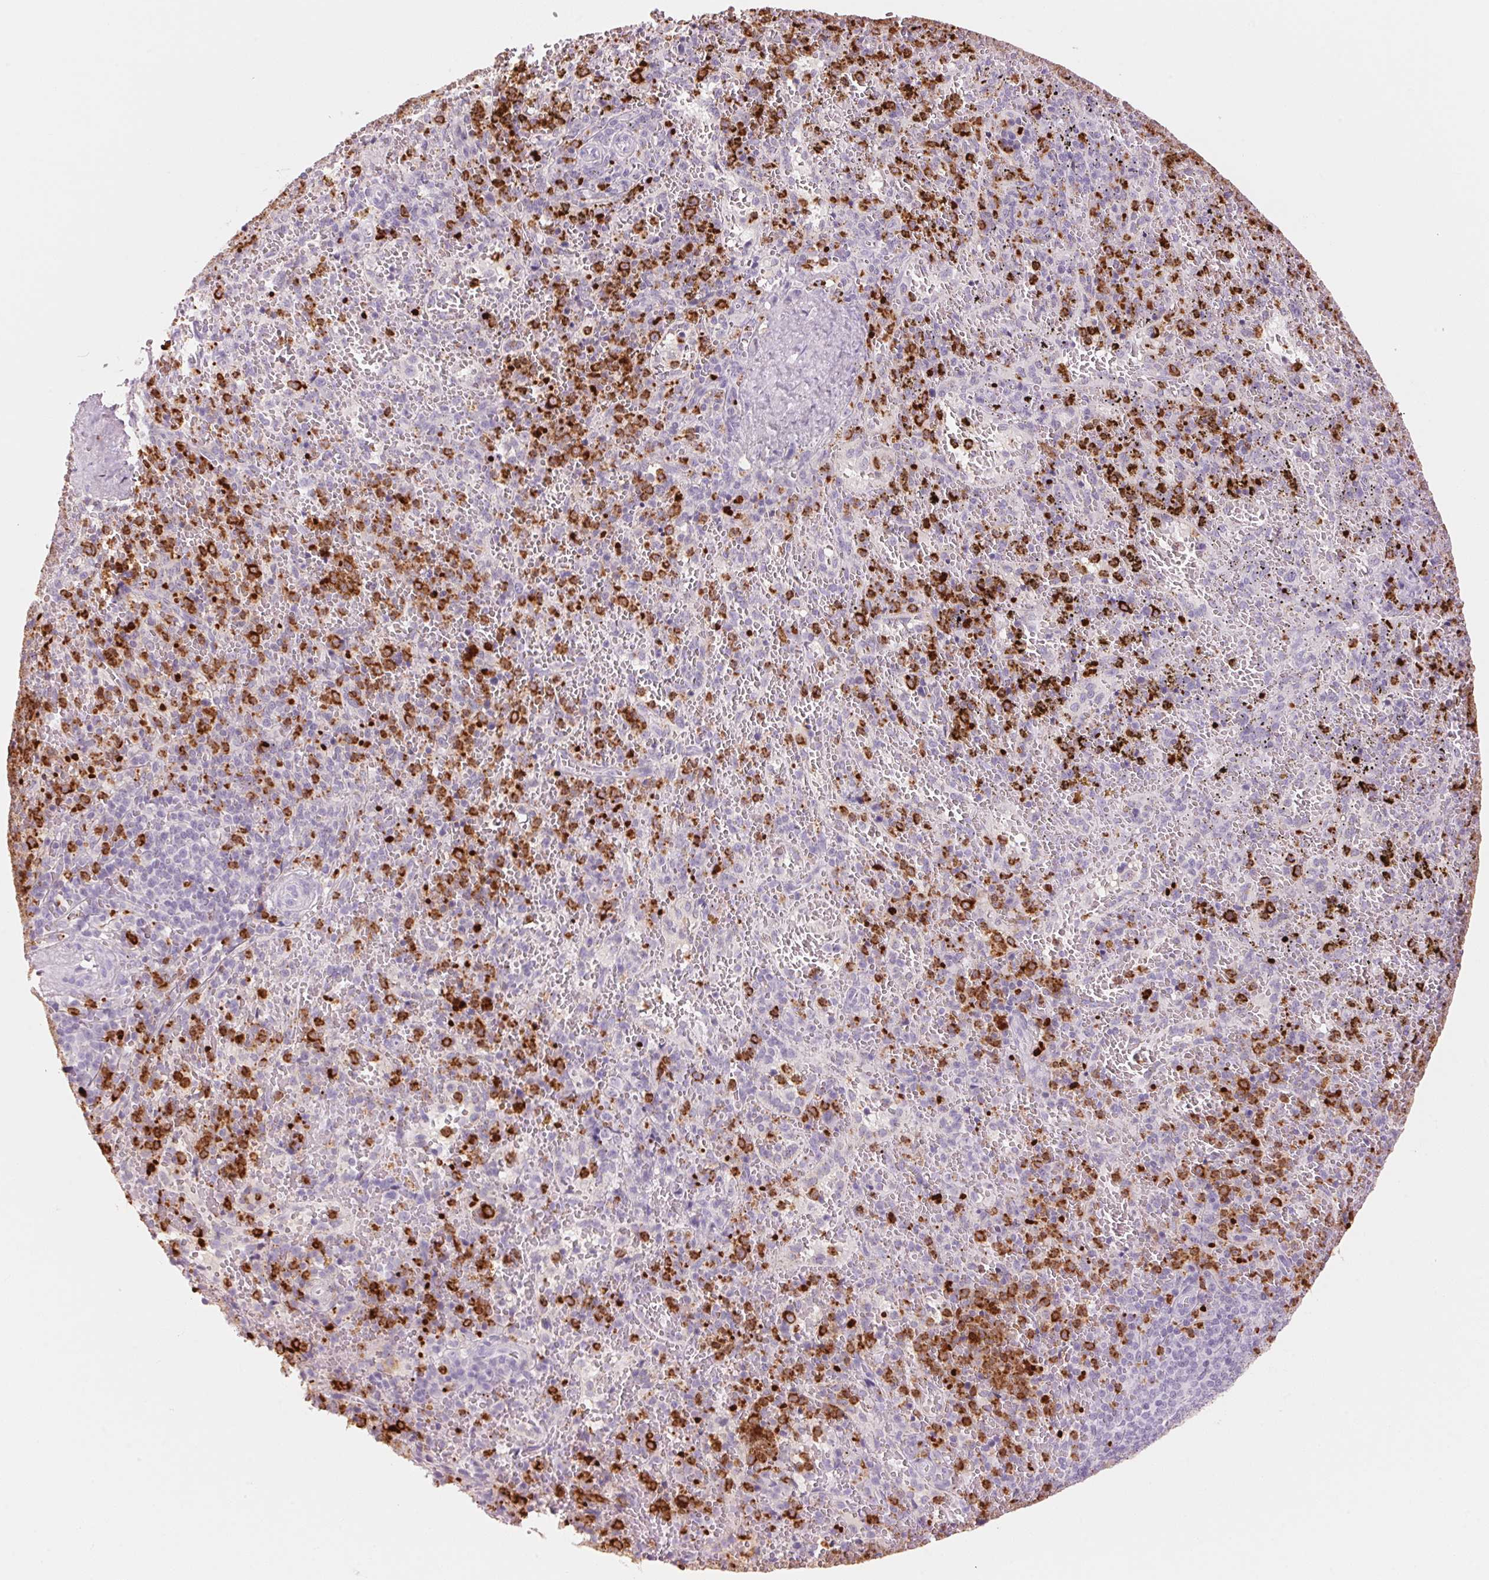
{"staining": {"intensity": "strong", "quantity": "25%-75%", "location": "cytoplasmic/membranous"}, "tissue": "spleen", "cell_type": "Cells in red pulp", "image_type": "normal", "snomed": [{"axis": "morphology", "description": "Normal tissue, NOS"}, {"axis": "topography", "description": "Spleen"}], "caption": "Spleen stained with DAB (3,3'-diaminobenzidine) immunohistochemistry exhibits high levels of strong cytoplasmic/membranous positivity in approximately 25%-75% of cells in red pulp. (Brightfield microscopy of DAB IHC at high magnification).", "gene": "KLK7", "patient": {"sex": "female", "age": 50}}